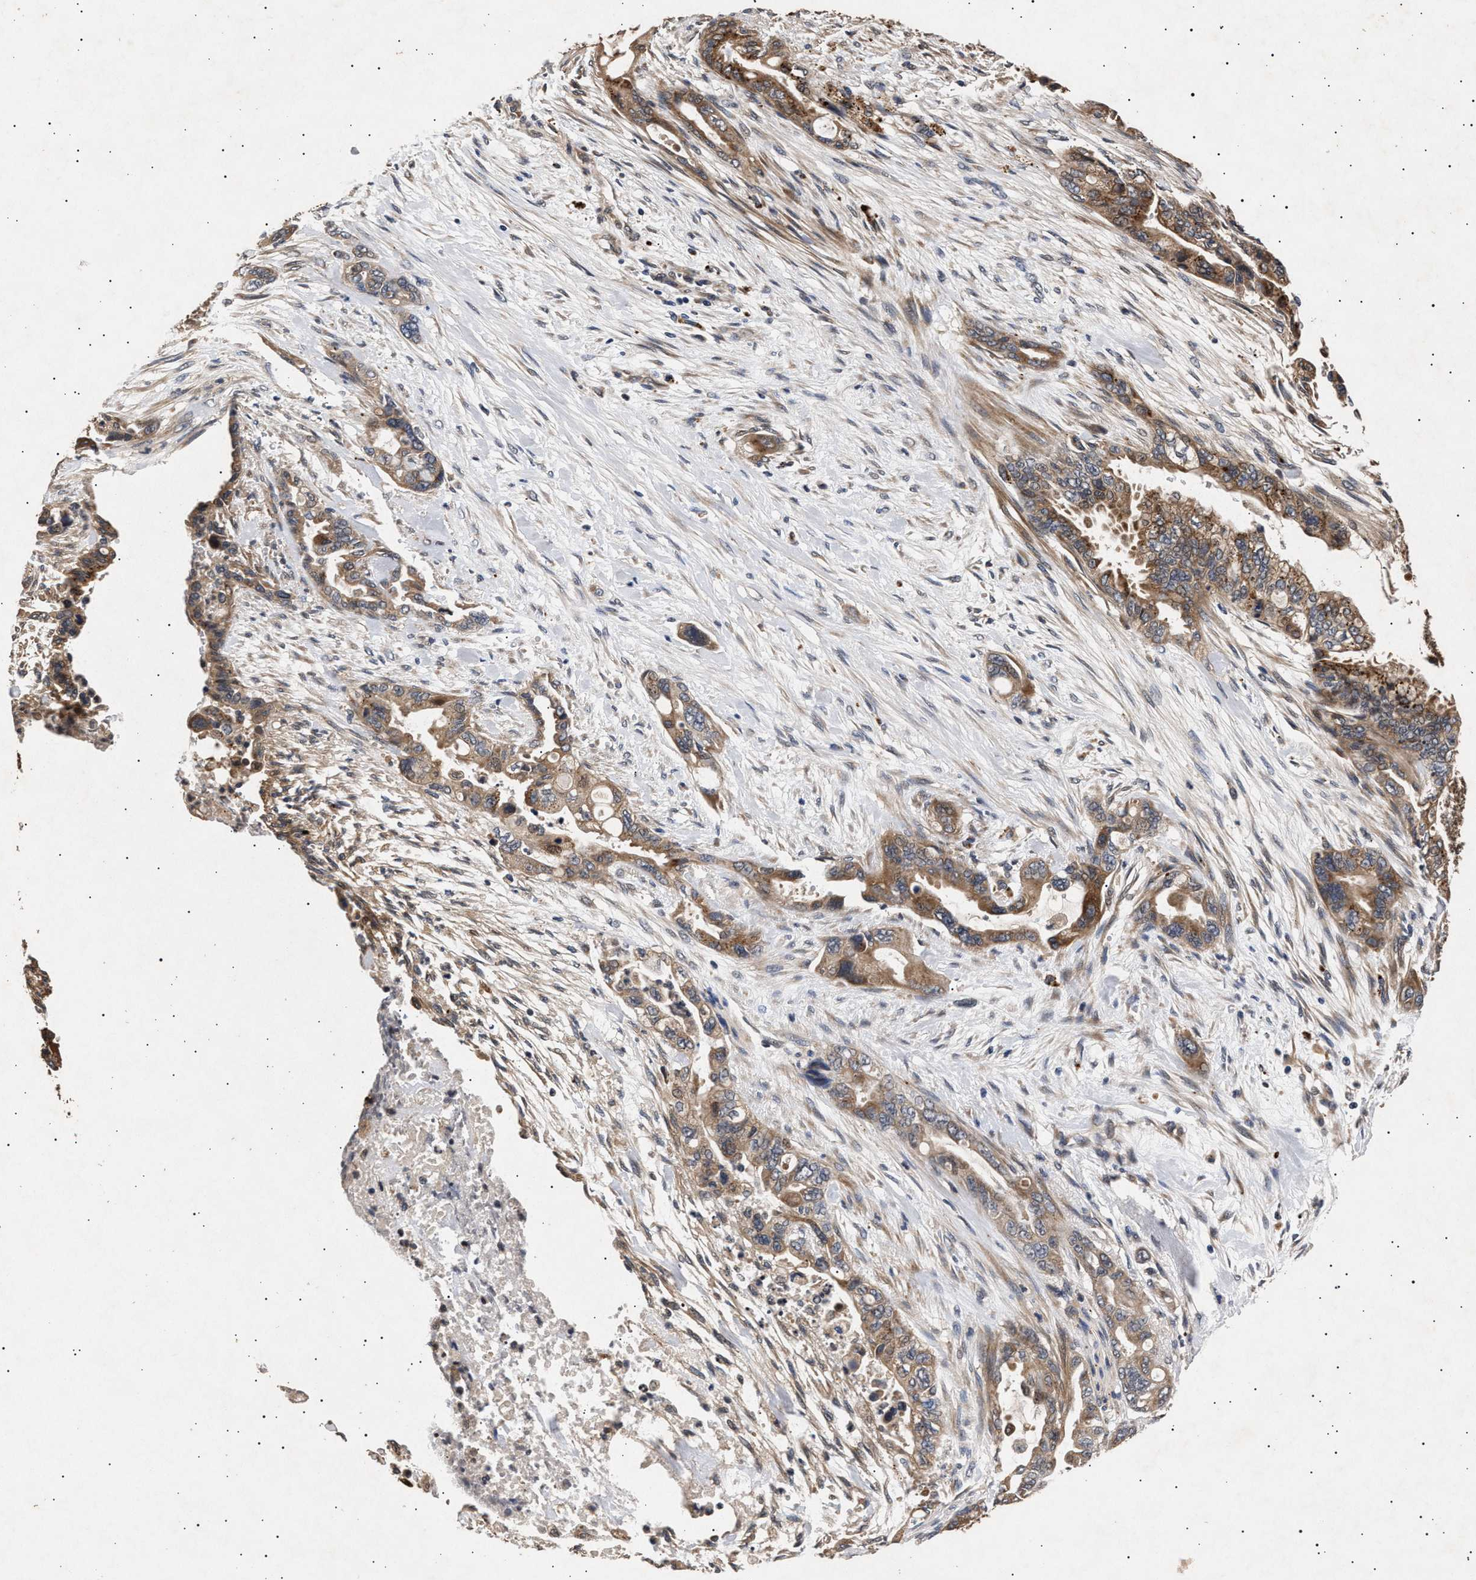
{"staining": {"intensity": "moderate", "quantity": ">75%", "location": "cytoplasmic/membranous"}, "tissue": "pancreatic cancer", "cell_type": "Tumor cells", "image_type": "cancer", "snomed": [{"axis": "morphology", "description": "Adenocarcinoma, NOS"}, {"axis": "topography", "description": "Pancreas"}], "caption": "Pancreatic cancer stained with a protein marker exhibits moderate staining in tumor cells.", "gene": "ITGB5", "patient": {"sex": "male", "age": 70}}